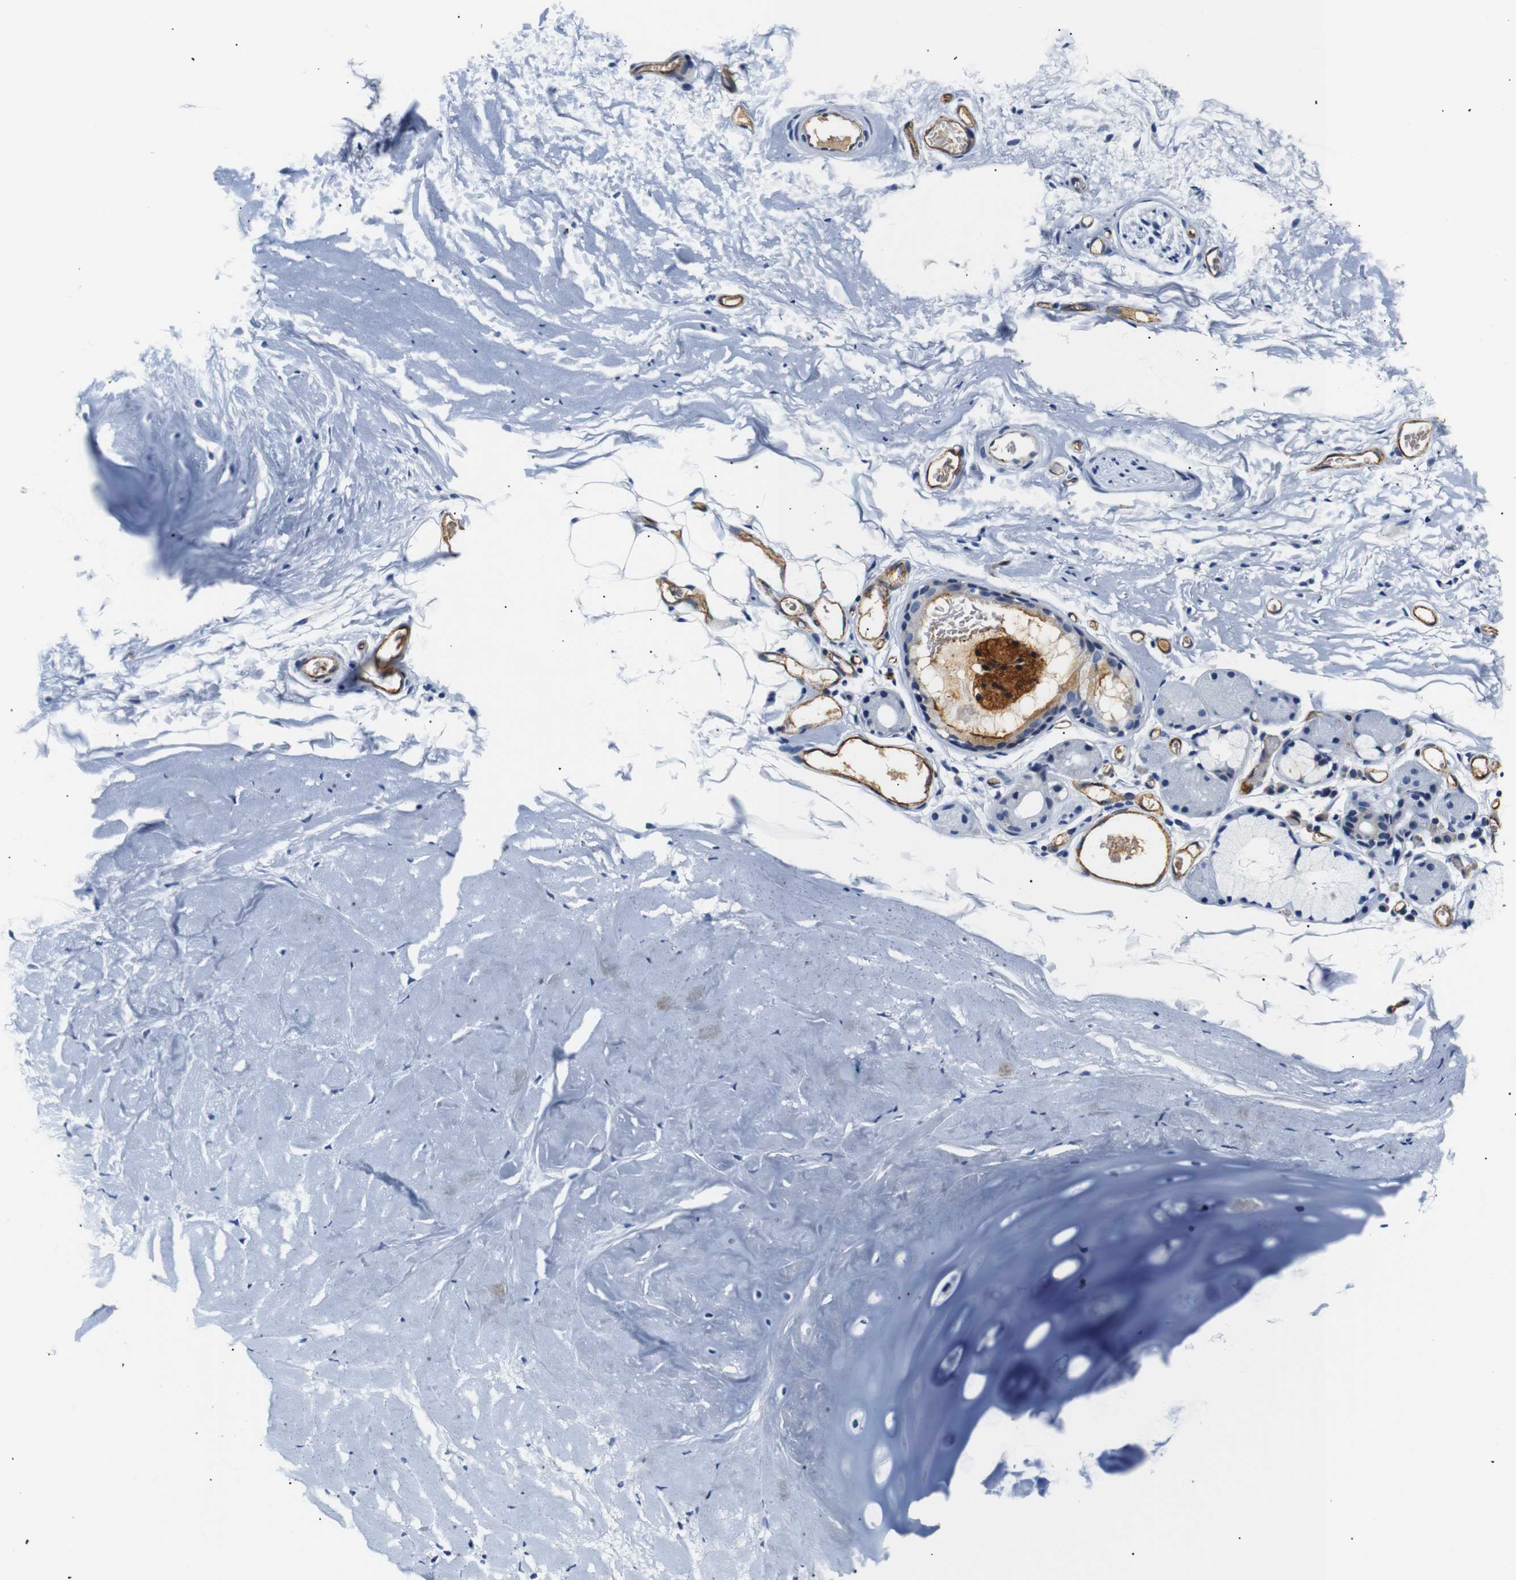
{"staining": {"intensity": "negative", "quantity": "none", "location": "none"}, "tissue": "adipose tissue", "cell_type": "Adipocytes", "image_type": "normal", "snomed": [{"axis": "morphology", "description": "Normal tissue, NOS"}, {"axis": "topography", "description": "Bronchus"}], "caption": "The immunohistochemistry micrograph has no significant positivity in adipocytes of adipose tissue. (Immunohistochemistry (ihc), brightfield microscopy, high magnification).", "gene": "MUC4", "patient": {"sex": "female", "age": 73}}